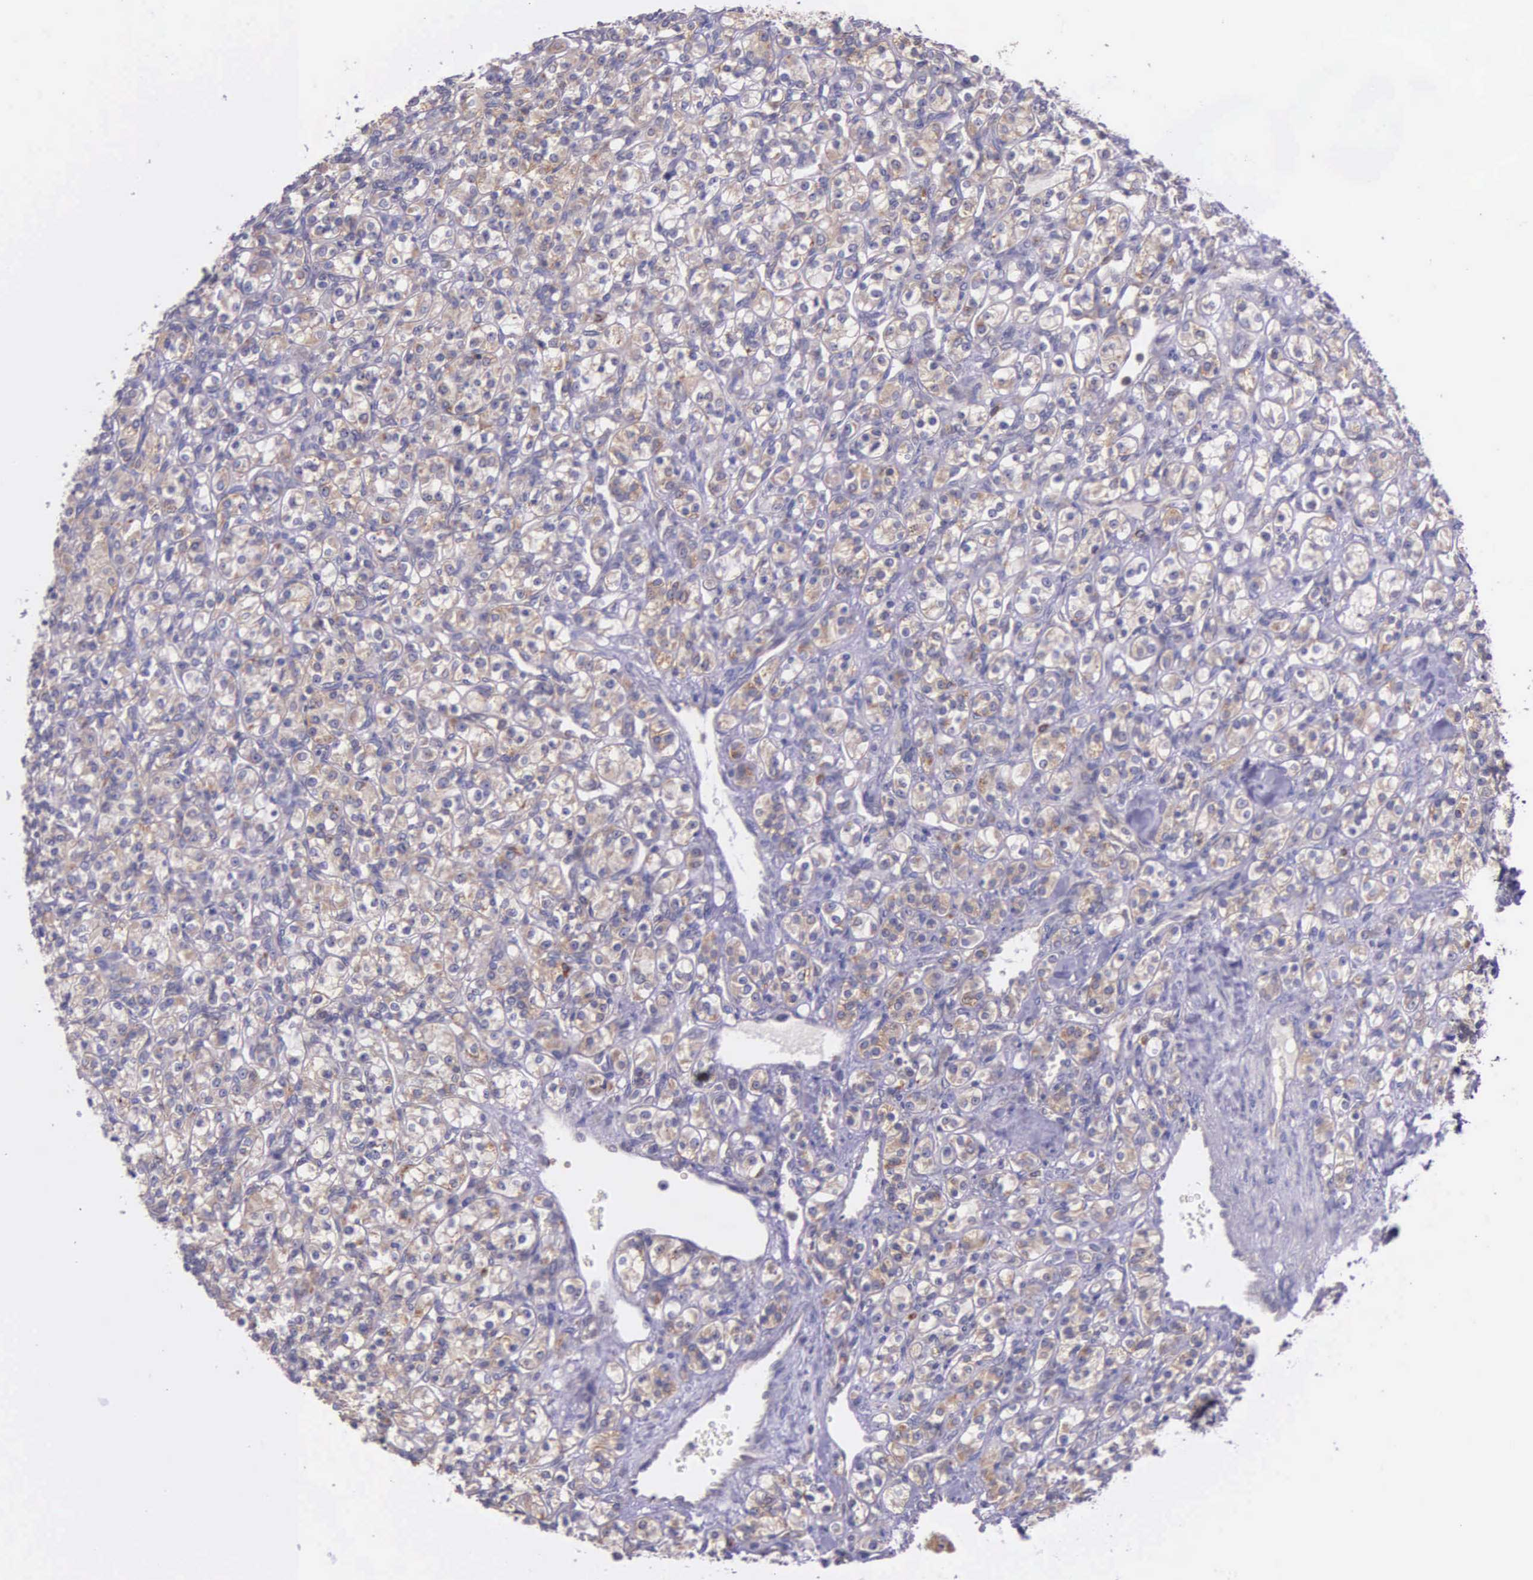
{"staining": {"intensity": "weak", "quantity": ">75%", "location": "cytoplasmic/membranous"}, "tissue": "renal cancer", "cell_type": "Tumor cells", "image_type": "cancer", "snomed": [{"axis": "morphology", "description": "Adenocarcinoma, NOS"}, {"axis": "topography", "description": "Kidney"}], "caption": "Immunohistochemical staining of human adenocarcinoma (renal) shows weak cytoplasmic/membranous protein expression in about >75% of tumor cells.", "gene": "NSDHL", "patient": {"sex": "male", "age": 77}}